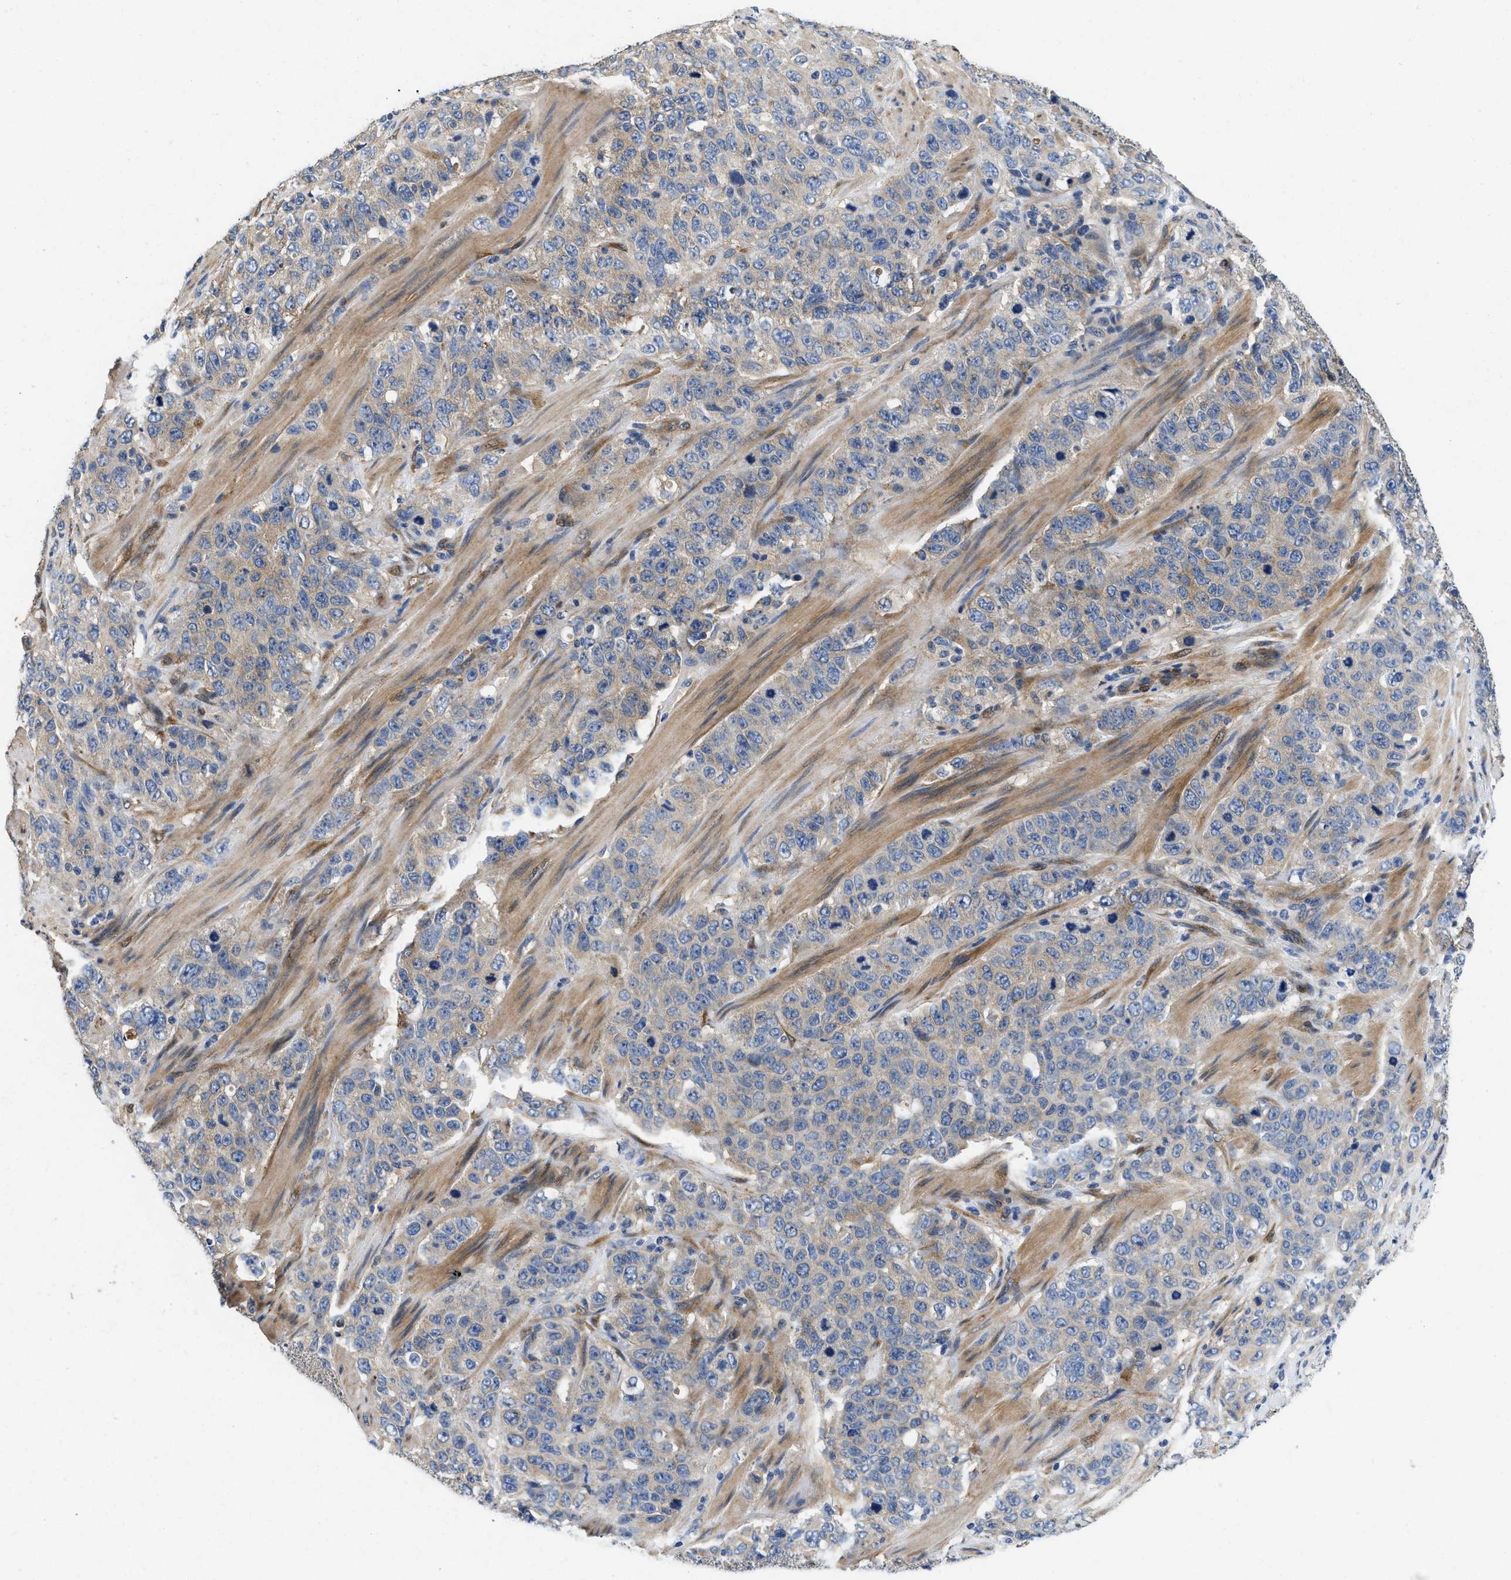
{"staining": {"intensity": "weak", "quantity": "<25%", "location": "cytoplasmic/membranous"}, "tissue": "stomach cancer", "cell_type": "Tumor cells", "image_type": "cancer", "snomed": [{"axis": "morphology", "description": "Adenocarcinoma, NOS"}, {"axis": "topography", "description": "Stomach"}], "caption": "Tumor cells show no significant expression in stomach cancer.", "gene": "RAPH1", "patient": {"sex": "male", "age": 48}}